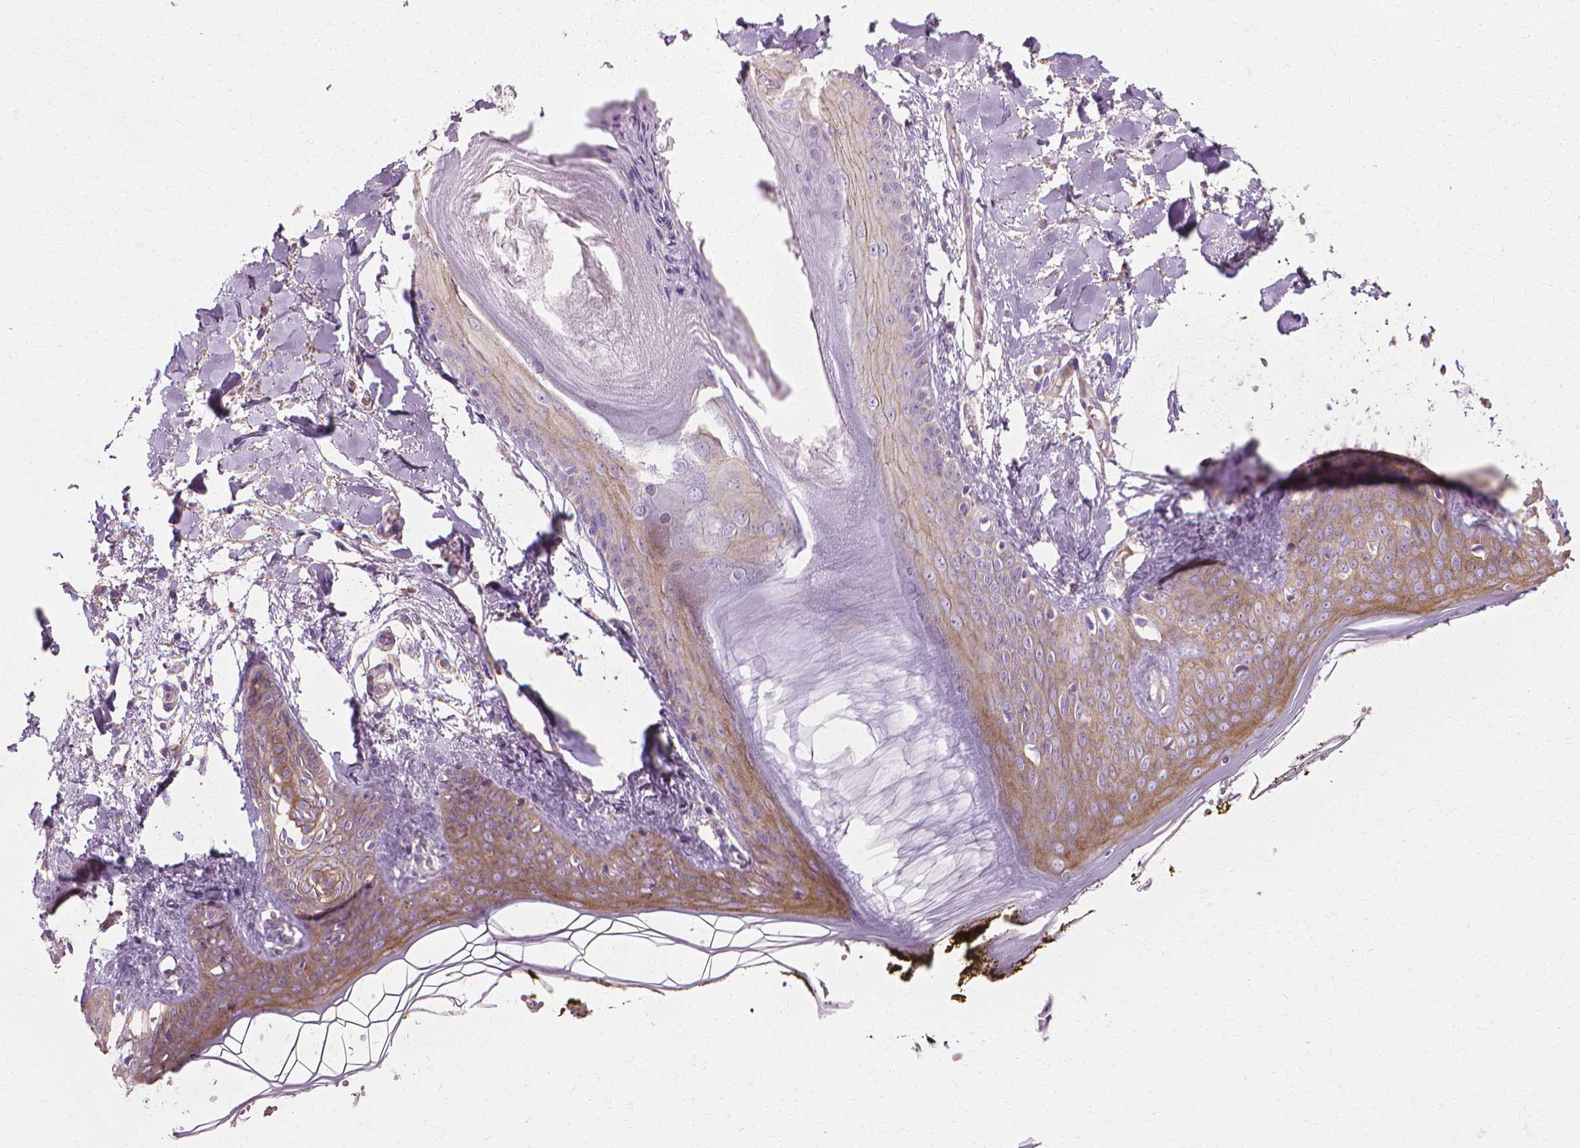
{"staining": {"intensity": "negative", "quantity": "none", "location": "none"}, "tissue": "skin", "cell_type": "Fibroblasts", "image_type": "normal", "snomed": [{"axis": "morphology", "description": "Normal tissue, NOS"}, {"axis": "topography", "description": "Skin"}], "caption": "The micrograph exhibits no staining of fibroblasts in normal skin. The staining was performed using DAB (3,3'-diaminobenzidine) to visualize the protein expression in brown, while the nuclei were stained in blue with hematoxylin (Magnification: 20x).", "gene": "CFAP157", "patient": {"sex": "female", "age": 34}}